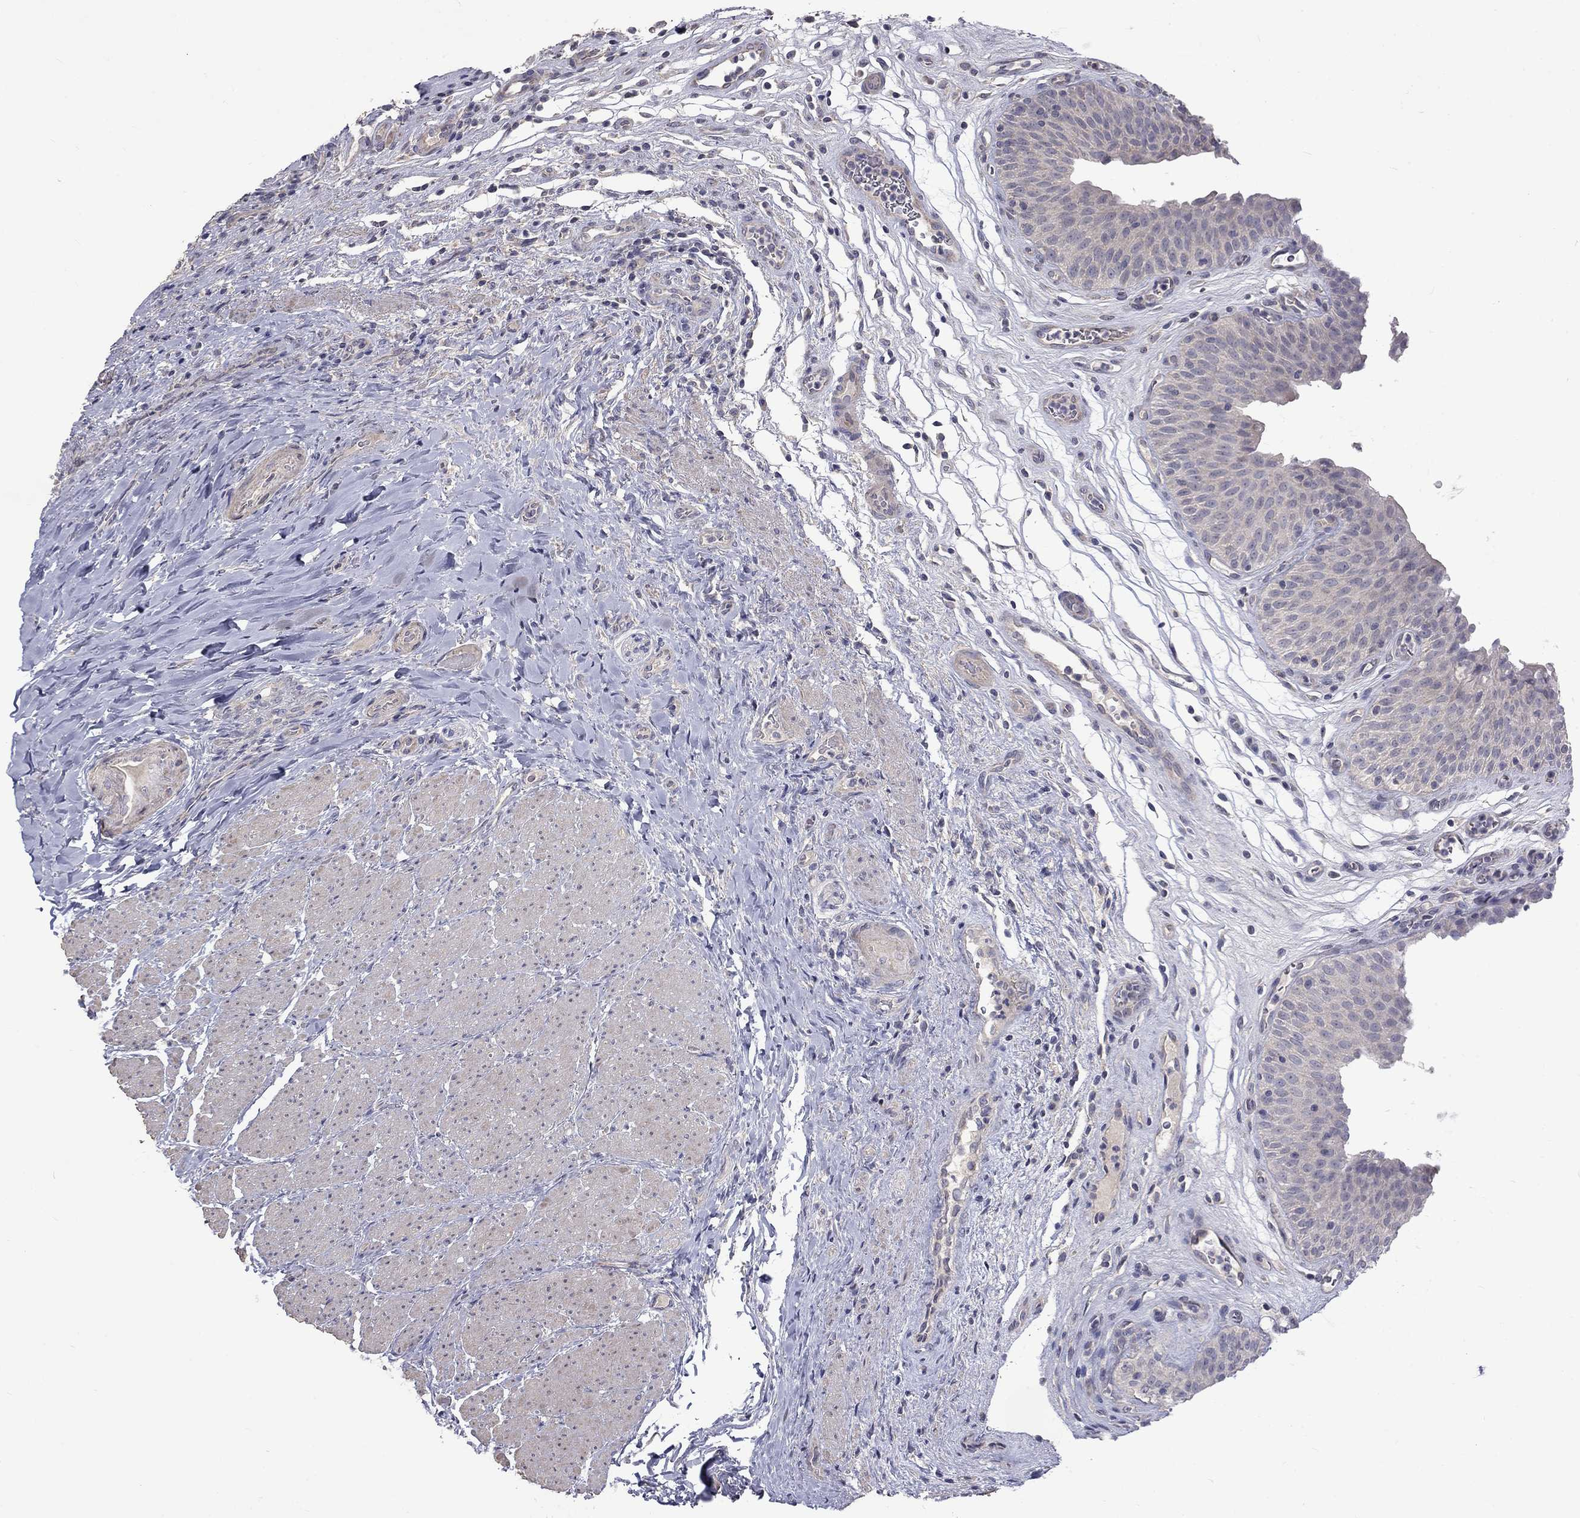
{"staining": {"intensity": "negative", "quantity": "none", "location": "none"}, "tissue": "urinary bladder", "cell_type": "Urothelial cells", "image_type": "normal", "snomed": [{"axis": "morphology", "description": "Normal tissue, NOS"}, {"axis": "topography", "description": "Urinary bladder"}], "caption": "Immunohistochemistry (IHC) image of benign urinary bladder: human urinary bladder stained with DAB (3,3'-diaminobenzidine) exhibits no significant protein positivity in urothelial cells.", "gene": "SLC39A14", "patient": {"sex": "male", "age": 66}}